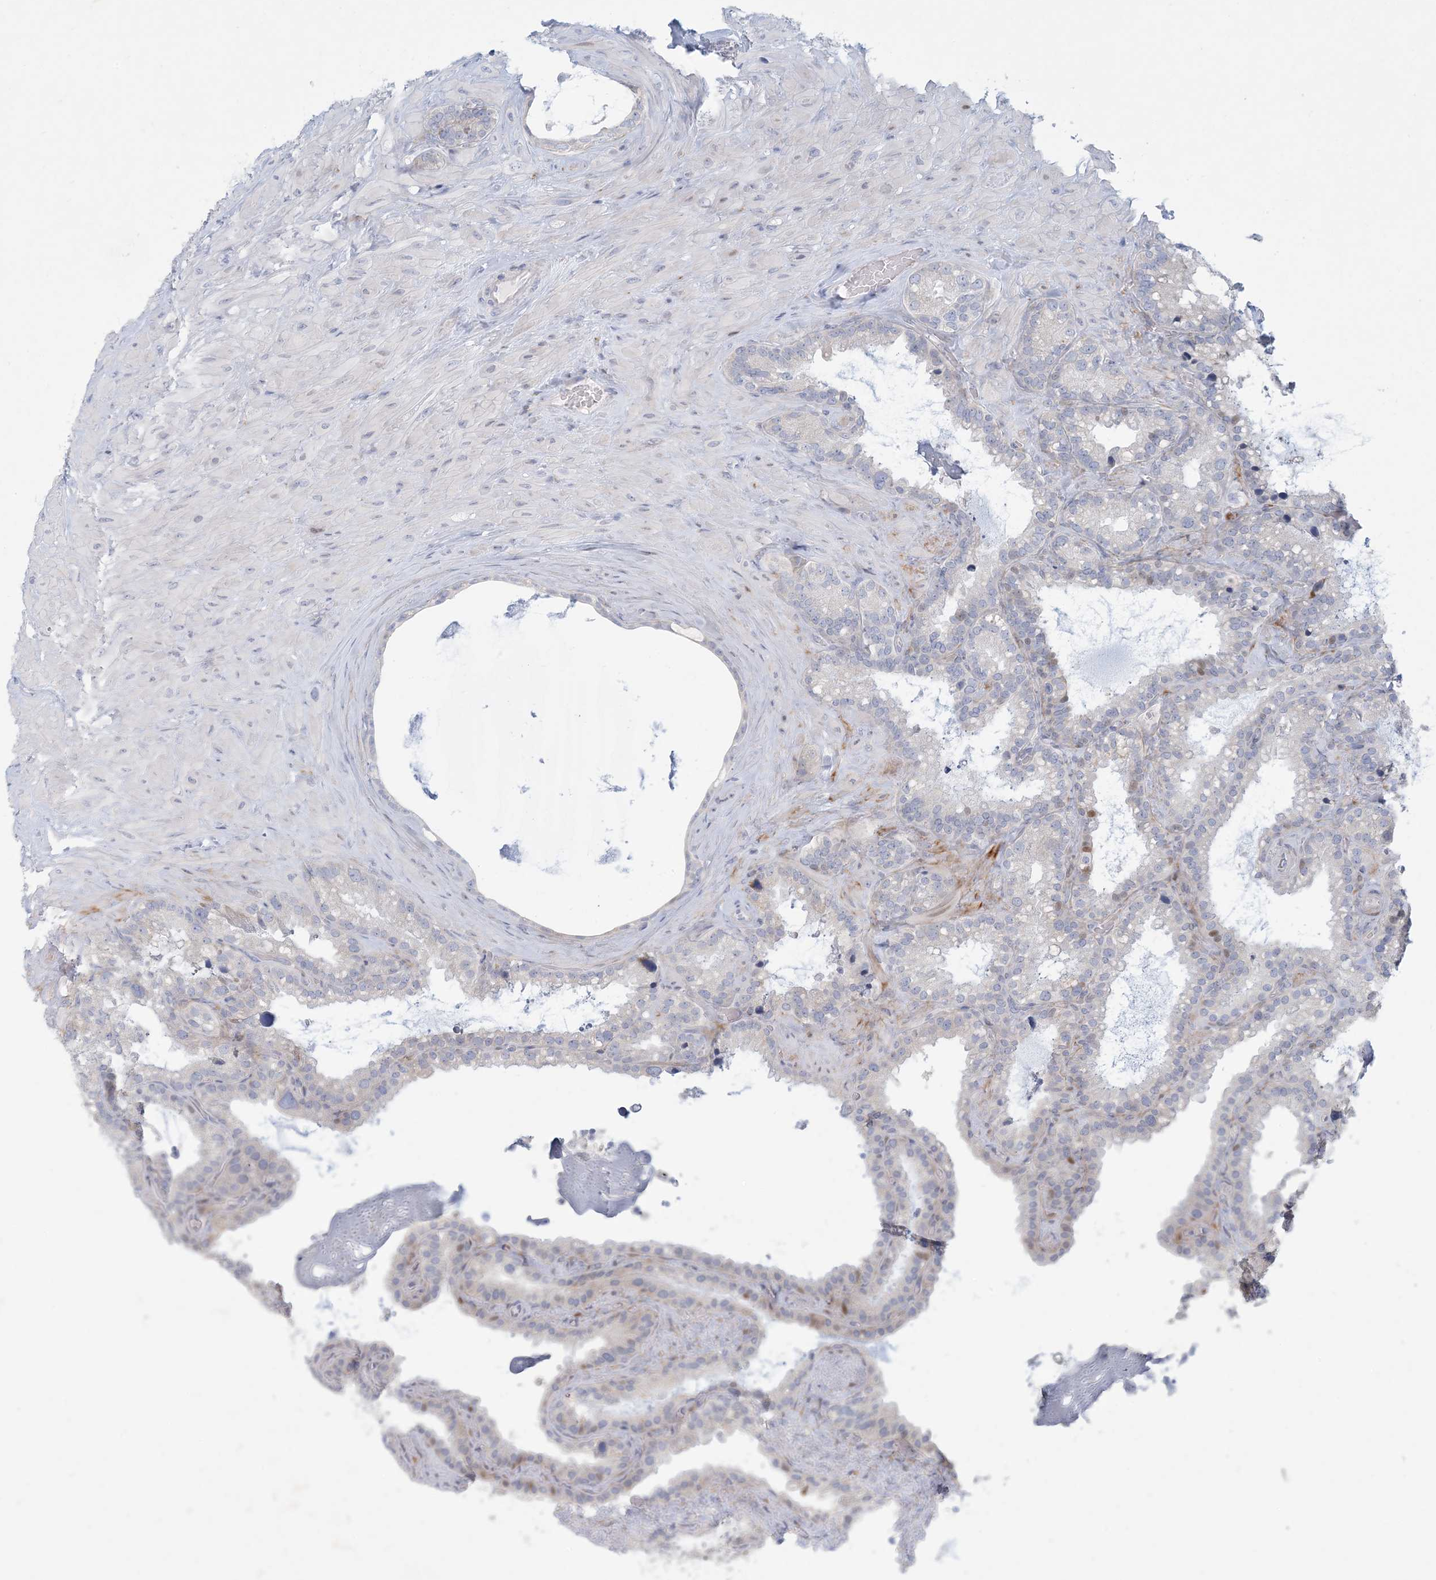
{"staining": {"intensity": "negative", "quantity": "none", "location": "none"}, "tissue": "seminal vesicle", "cell_type": "Glandular cells", "image_type": "normal", "snomed": [{"axis": "morphology", "description": "Normal tissue, NOS"}, {"axis": "topography", "description": "Prostate"}, {"axis": "topography", "description": "Seminal veicle"}], "caption": "The IHC histopathology image has no significant expression in glandular cells of seminal vesicle.", "gene": "ZNF385D", "patient": {"sex": "male", "age": 68}}